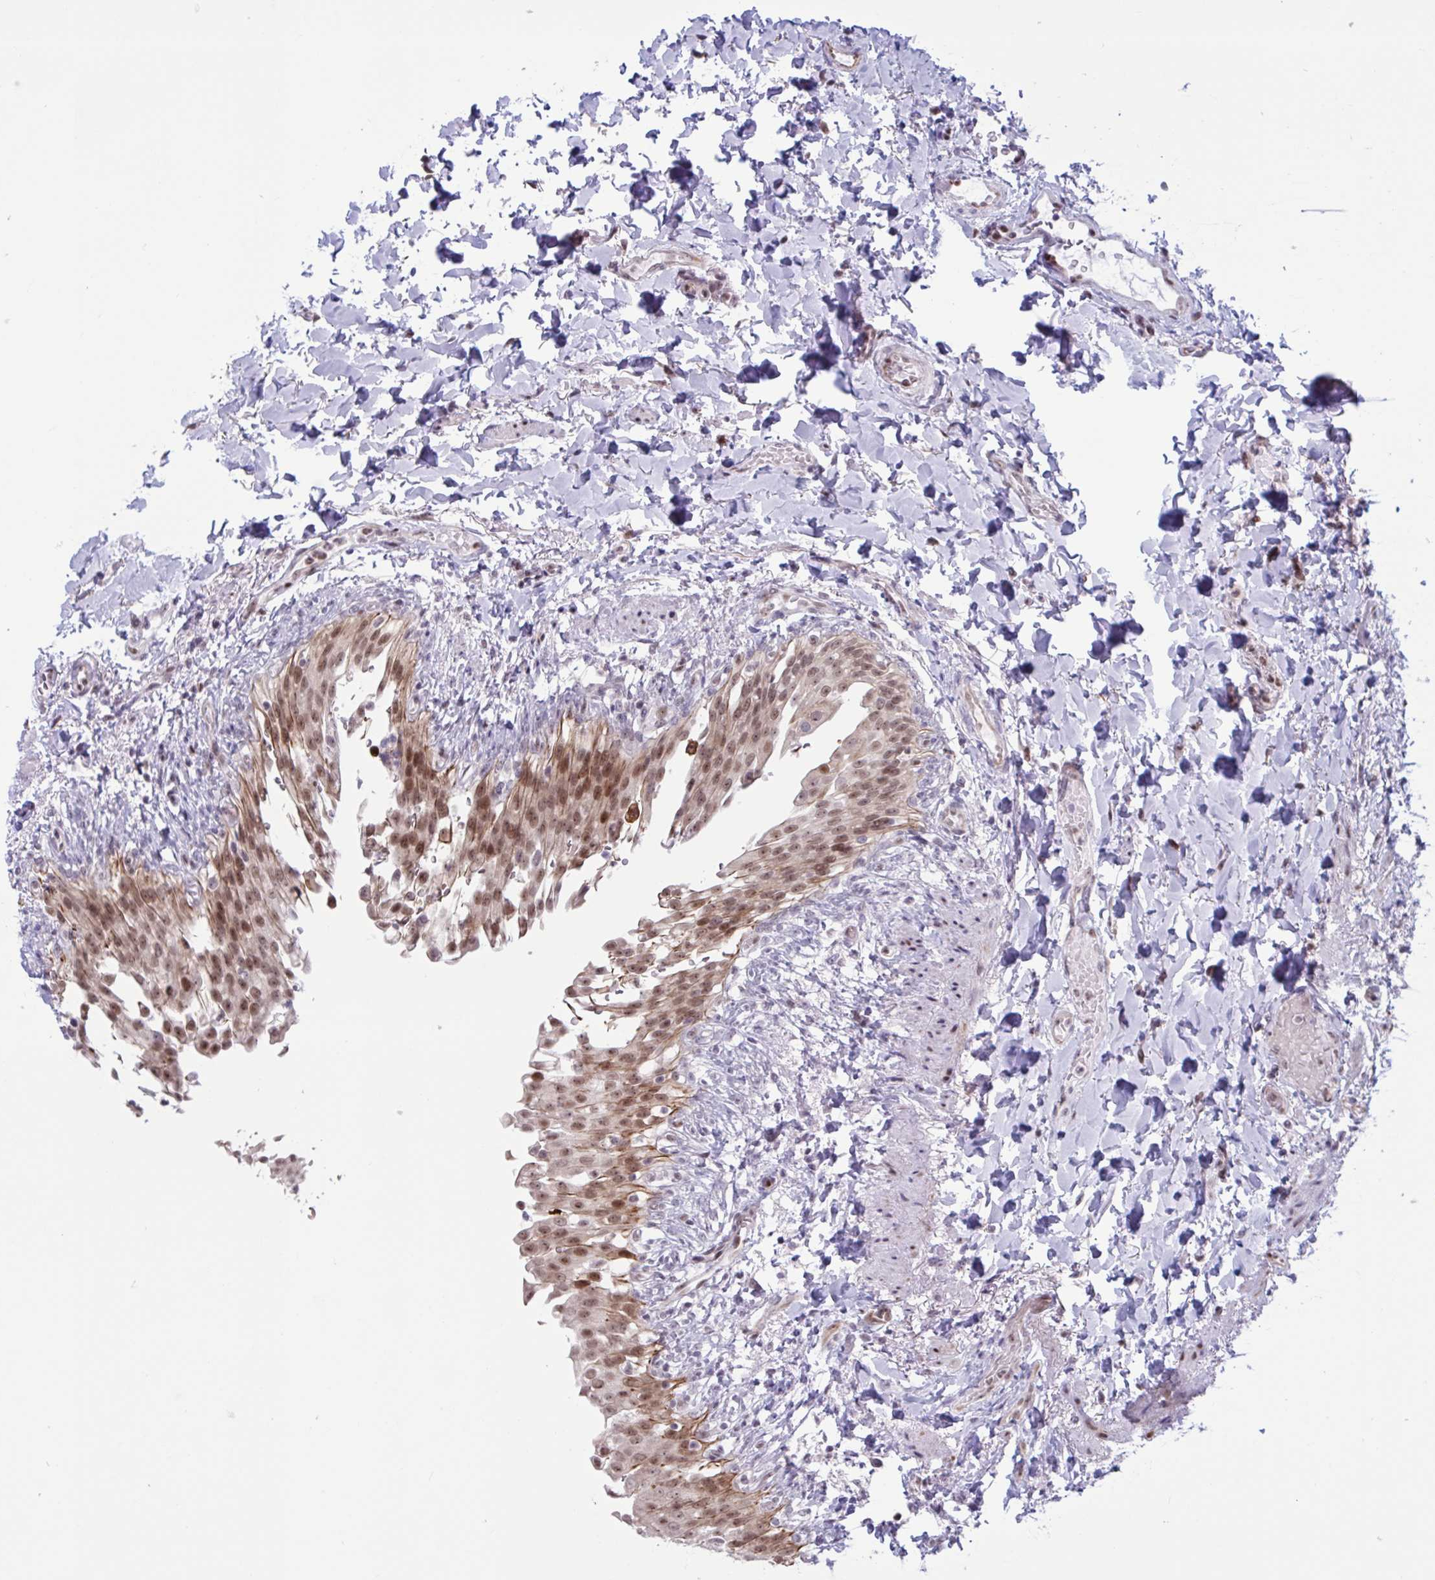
{"staining": {"intensity": "moderate", "quantity": ">75%", "location": "nuclear"}, "tissue": "urinary bladder", "cell_type": "Urothelial cells", "image_type": "normal", "snomed": [{"axis": "morphology", "description": "Normal tissue, NOS"}, {"axis": "topography", "description": "Urinary bladder"}, {"axis": "topography", "description": "Peripheral nerve tissue"}], "caption": "Urothelial cells display medium levels of moderate nuclear expression in about >75% of cells in unremarkable urinary bladder.", "gene": "PRMT6", "patient": {"sex": "female", "age": 60}}